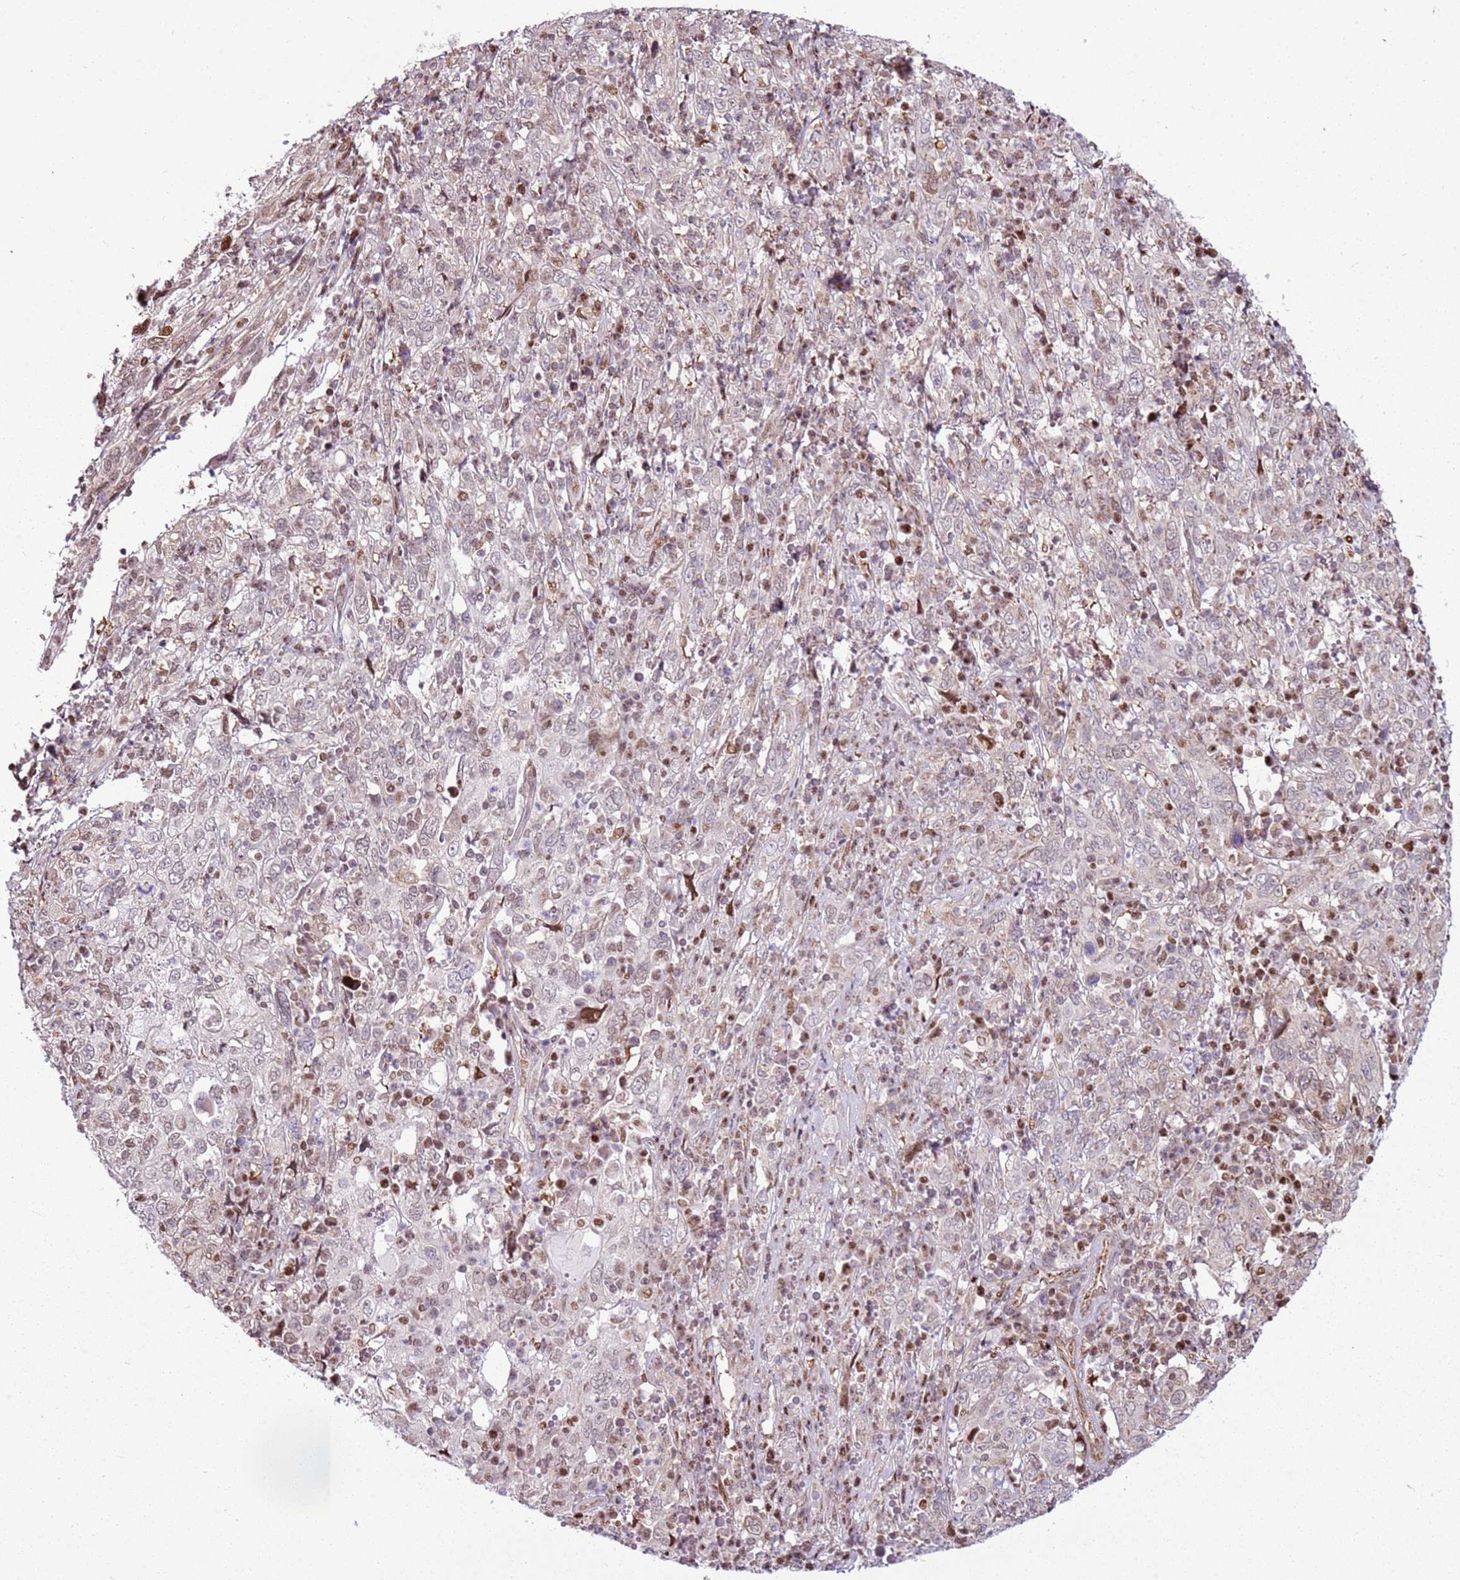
{"staining": {"intensity": "negative", "quantity": "none", "location": "none"}, "tissue": "cervical cancer", "cell_type": "Tumor cells", "image_type": "cancer", "snomed": [{"axis": "morphology", "description": "Squamous cell carcinoma, NOS"}, {"axis": "topography", "description": "Cervix"}], "caption": "The photomicrograph displays no significant positivity in tumor cells of cervical squamous cell carcinoma.", "gene": "PCTP", "patient": {"sex": "female", "age": 46}}